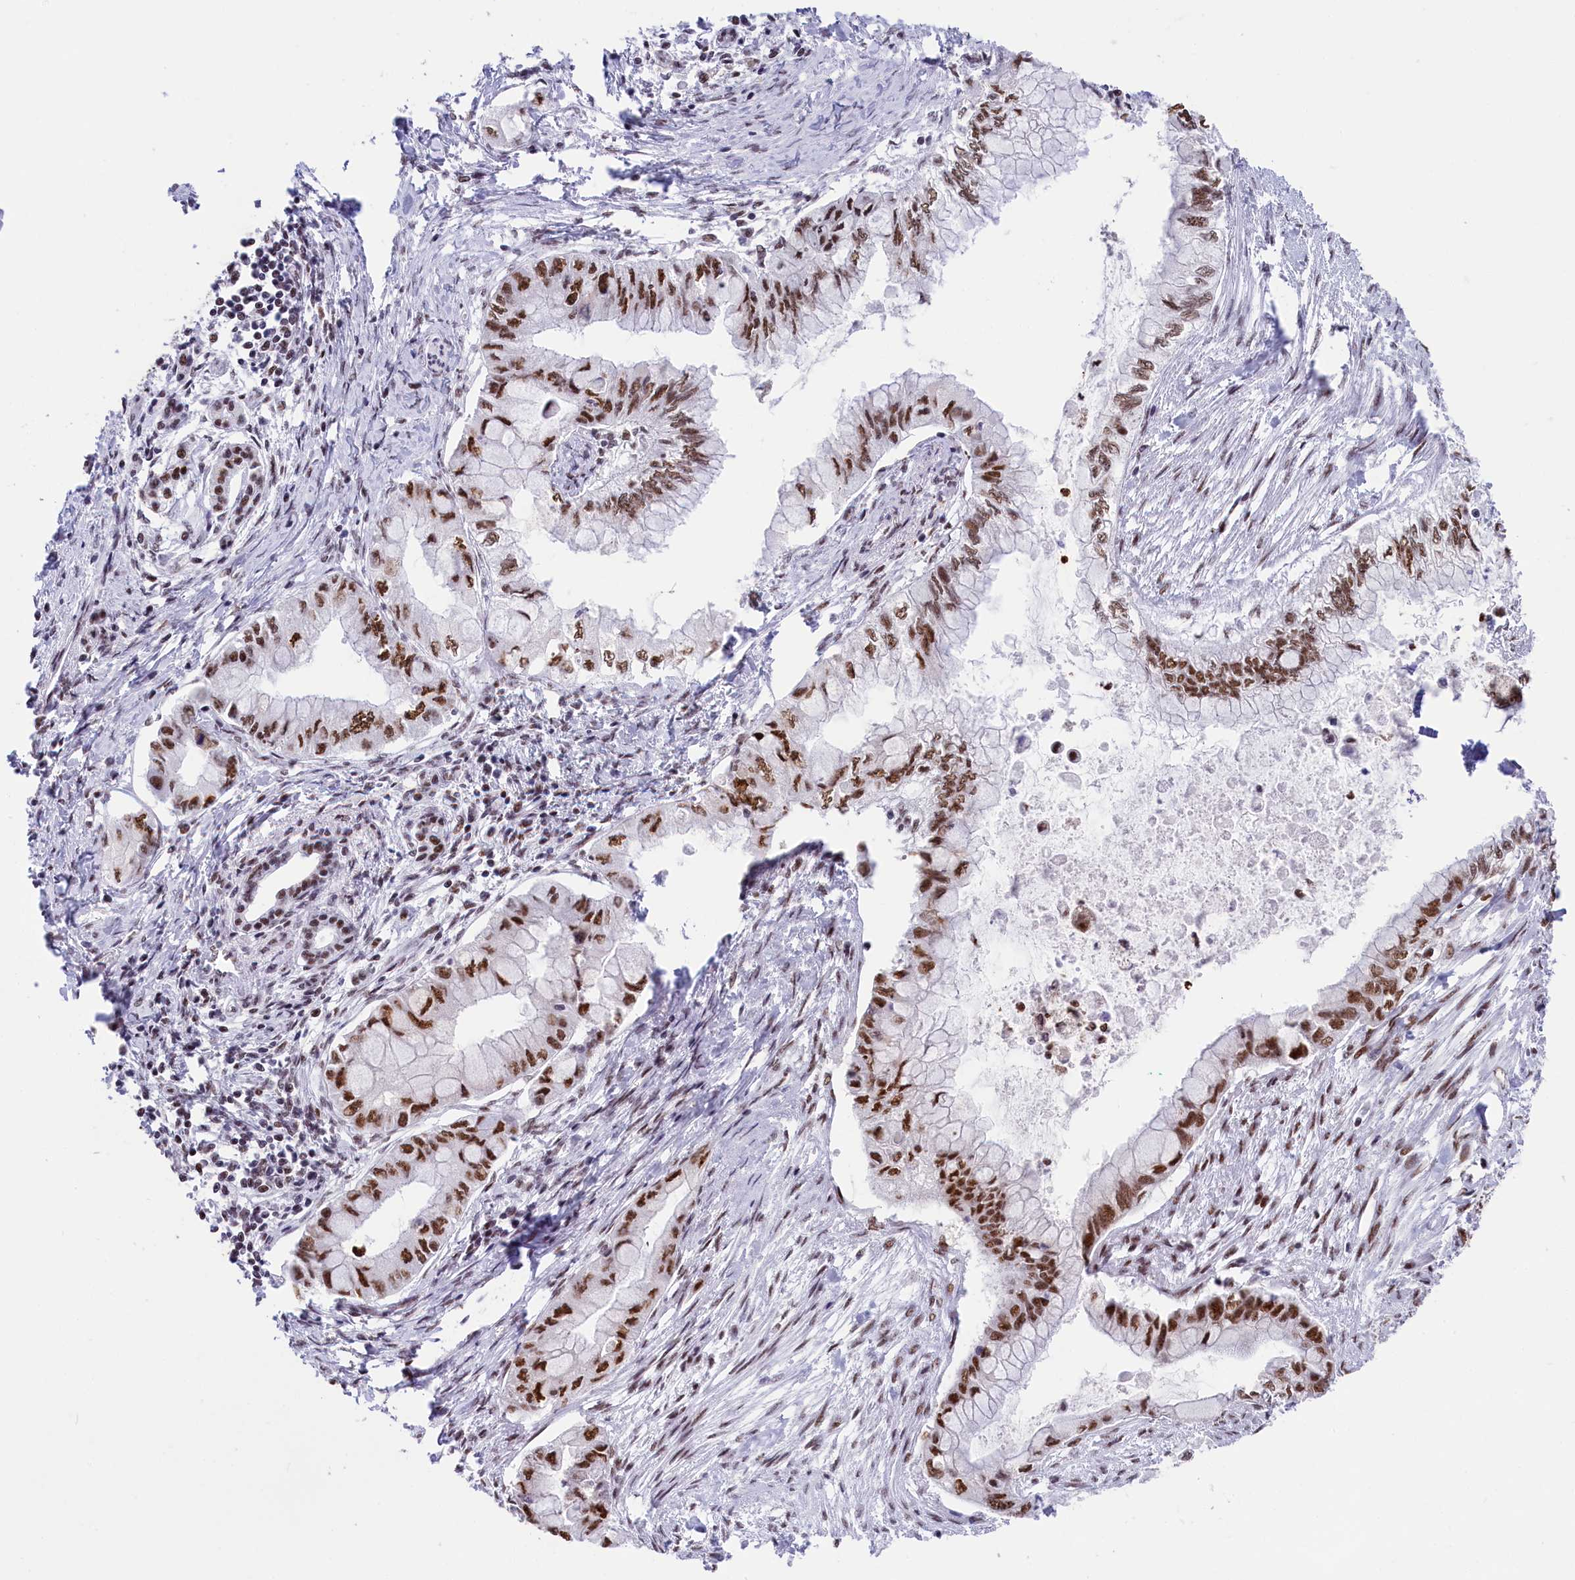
{"staining": {"intensity": "moderate", "quantity": ">75%", "location": "nuclear"}, "tissue": "pancreatic cancer", "cell_type": "Tumor cells", "image_type": "cancer", "snomed": [{"axis": "morphology", "description": "Adenocarcinoma, NOS"}, {"axis": "topography", "description": "Pancreas"}], "caption": "Protein expression by immunohistochemistry reveals moderate nuclear positivity in about >75% of tumor cells in pancreatic cancer.", "gene": "SNRNP70", "patient": {"sex": "male", "age": 48}}